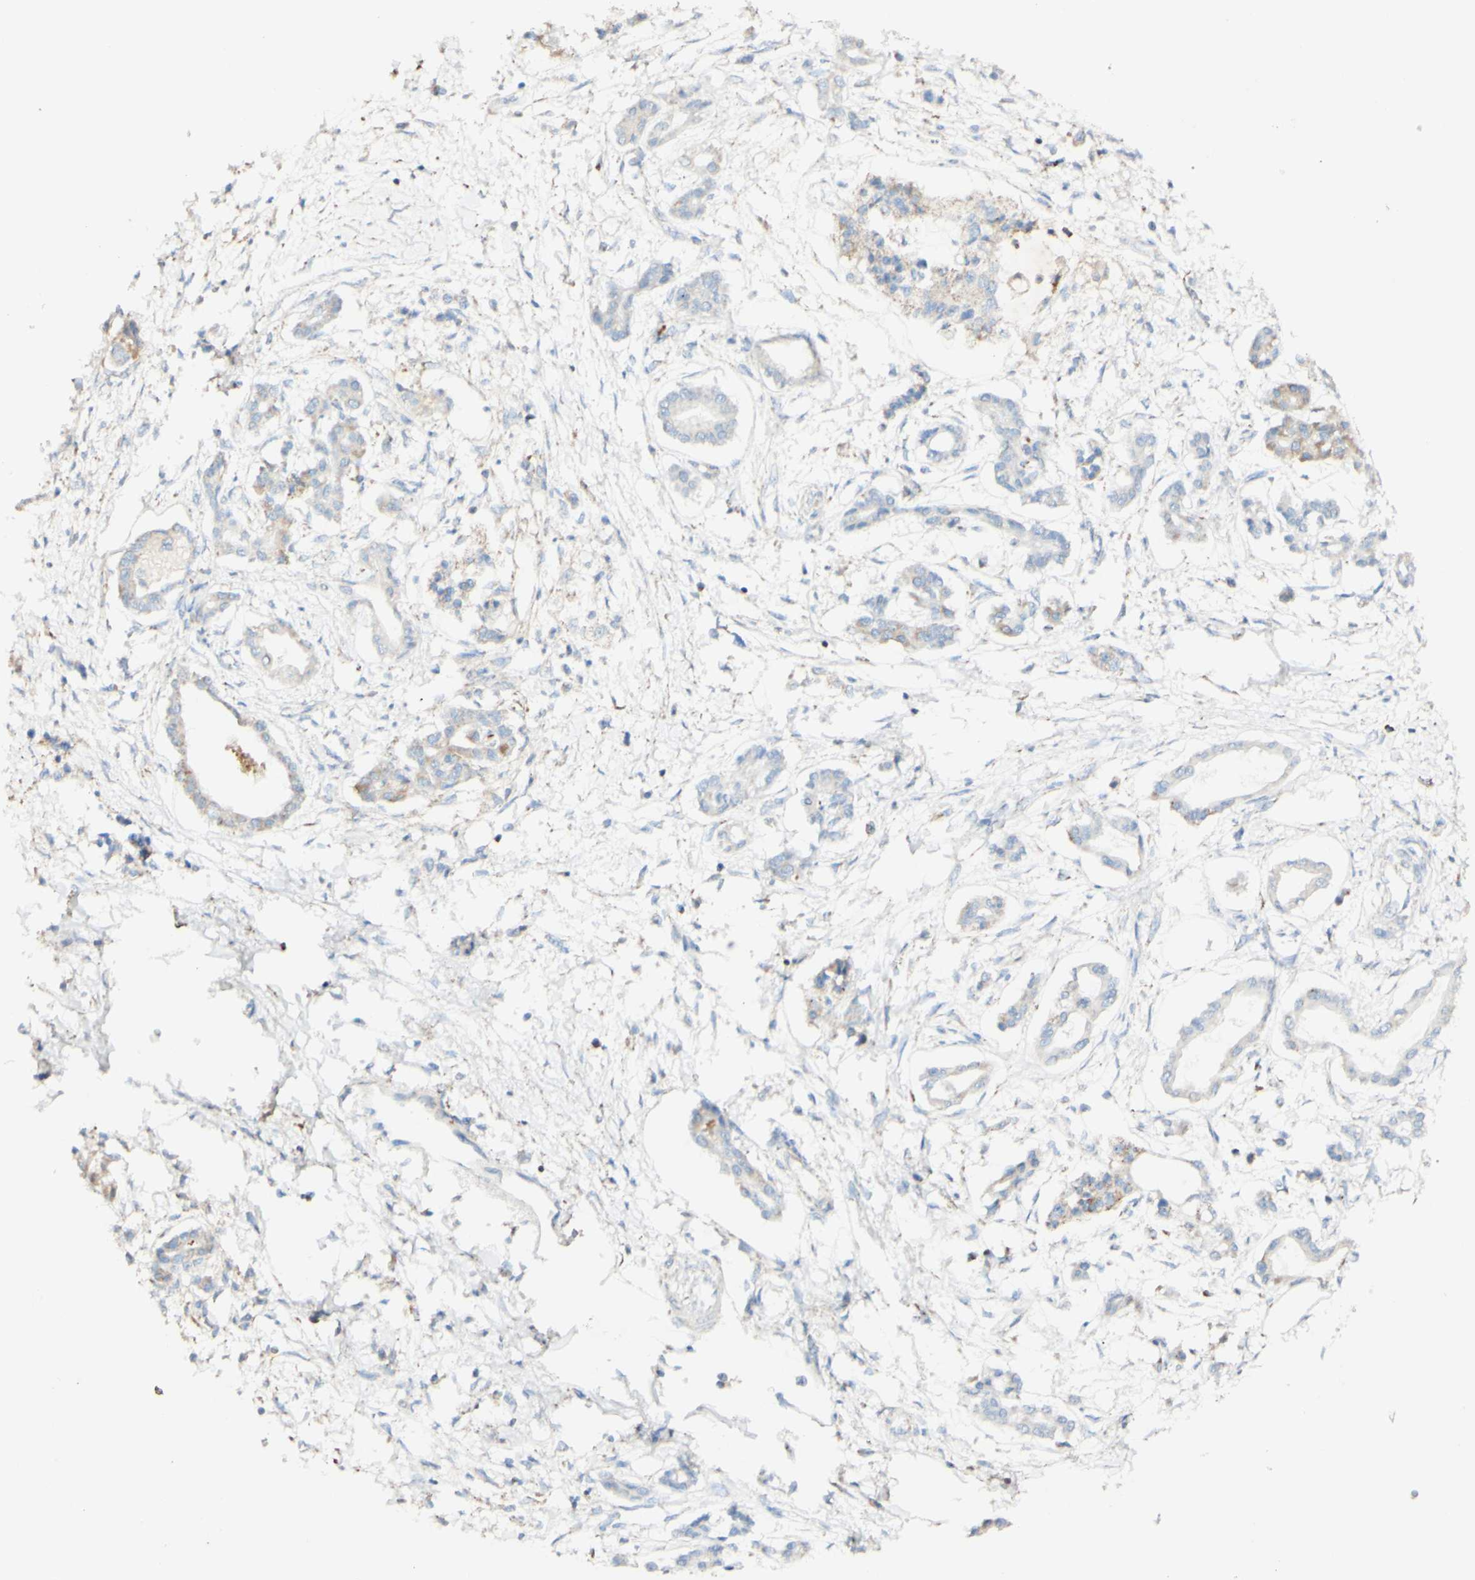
{"staining": {"intensity": "negative", "quantity": "none", "location": "none"}, "tissue": "pancreatic cancer", "cell_type": "Tumor cells", "image_type": "cancer", "snomed": [{"axis": "morphology", "description": "Adenocarcinoma, NOS"}, {"axis": "topography", "description": "Pancreas"}], "caption": "Immunohistochemical staining of pancreatic adenocarcinoma reveals no significant positivity in tumor cells.", "gene": "OXCT1", "patient": {"sex": "male", "age": 56}}